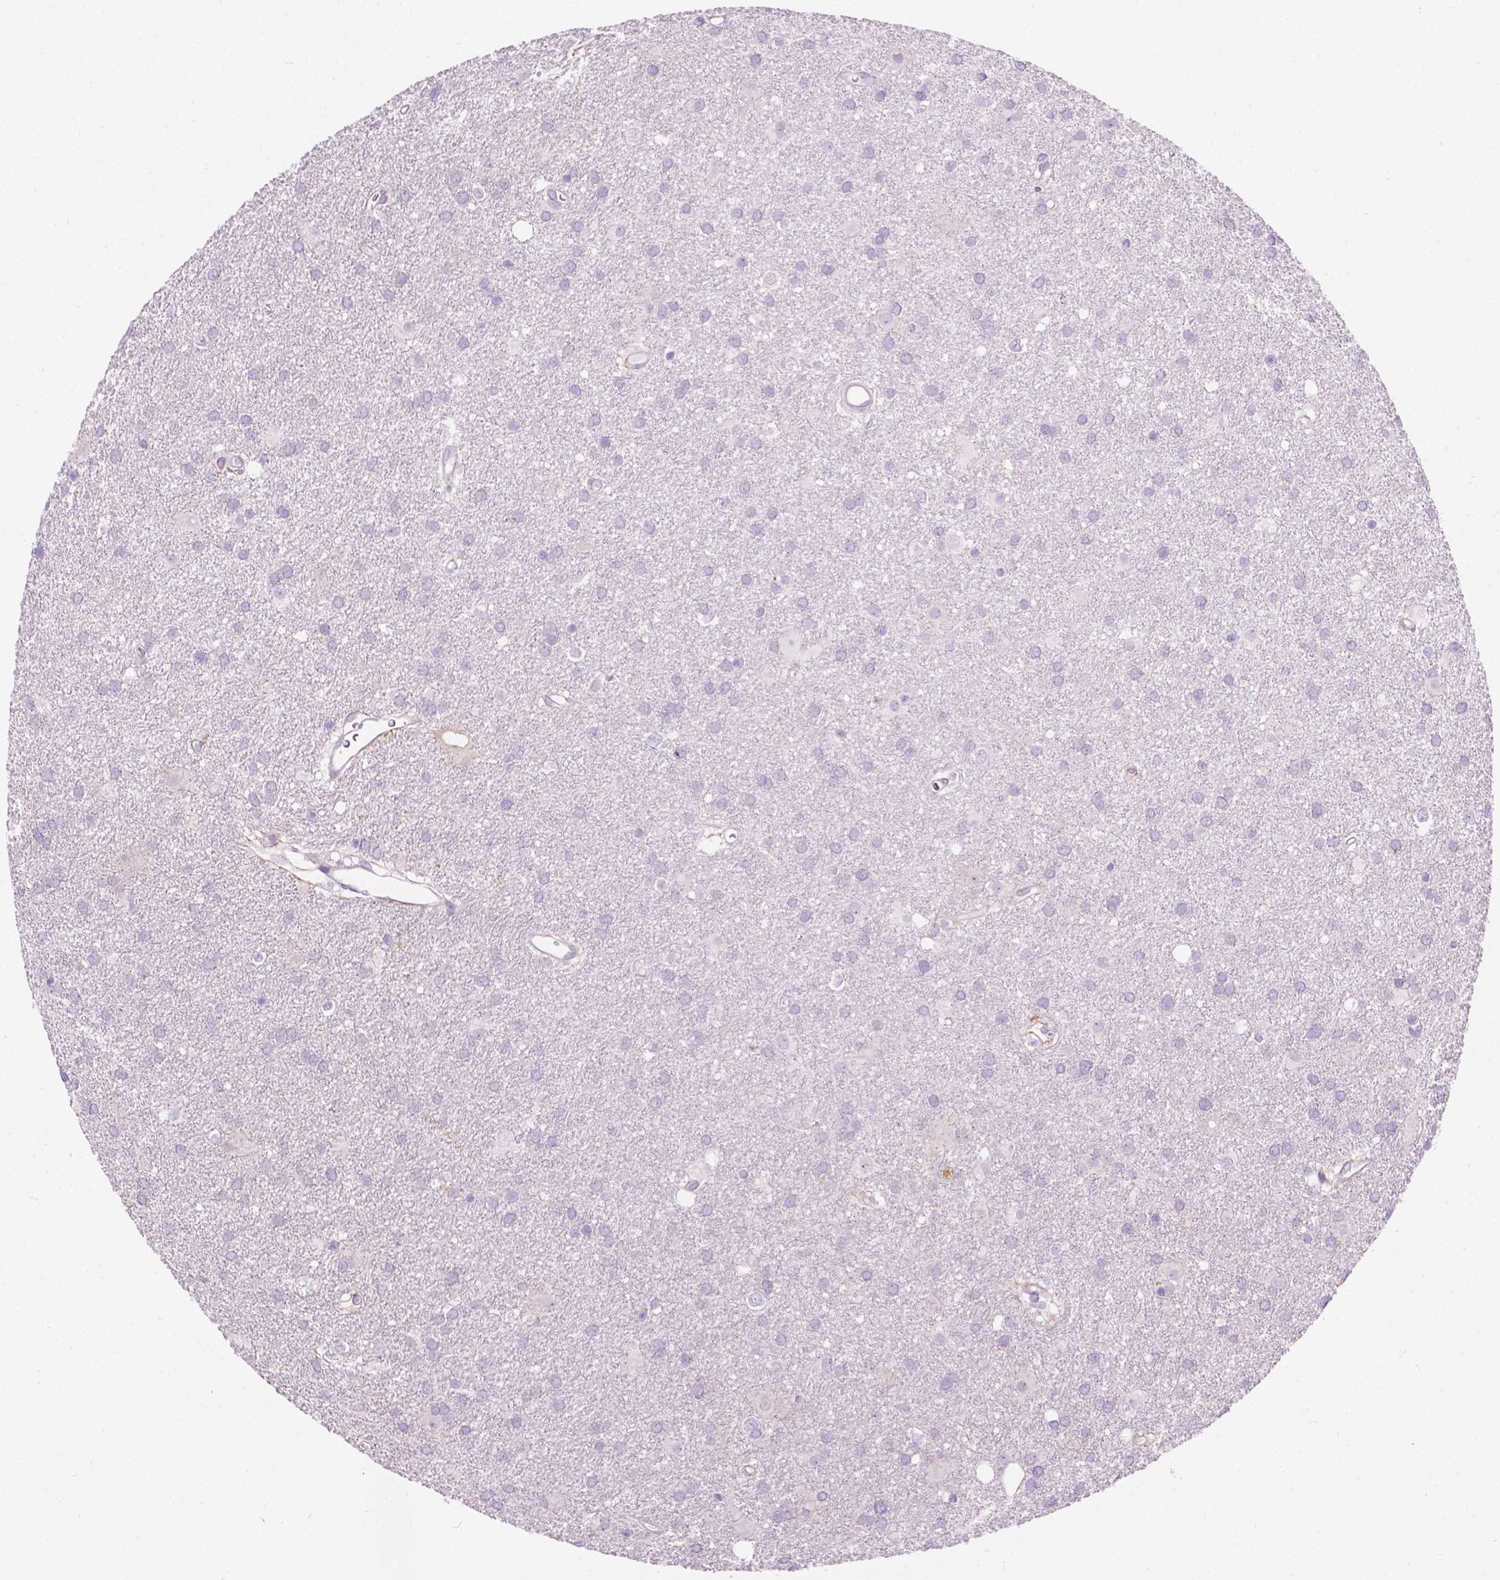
{"staining": {"intensity": "negative", "quantity": "none", "location": "none"}, "tissue": "glioma", "cell_type": "Tumor cells", "image_type": "cancer", "snomed": [{"axis": "morphology", "description": "Glioma, malignant, Low grade"}, {"axis": "topography", "description": "Brain"}], "caption": "This is an immunohistochemistry image of glioma. There is no positivity in tumor cells.", "gene": "NOS1AP", "patient": {"sex": "male", "age": 58}}